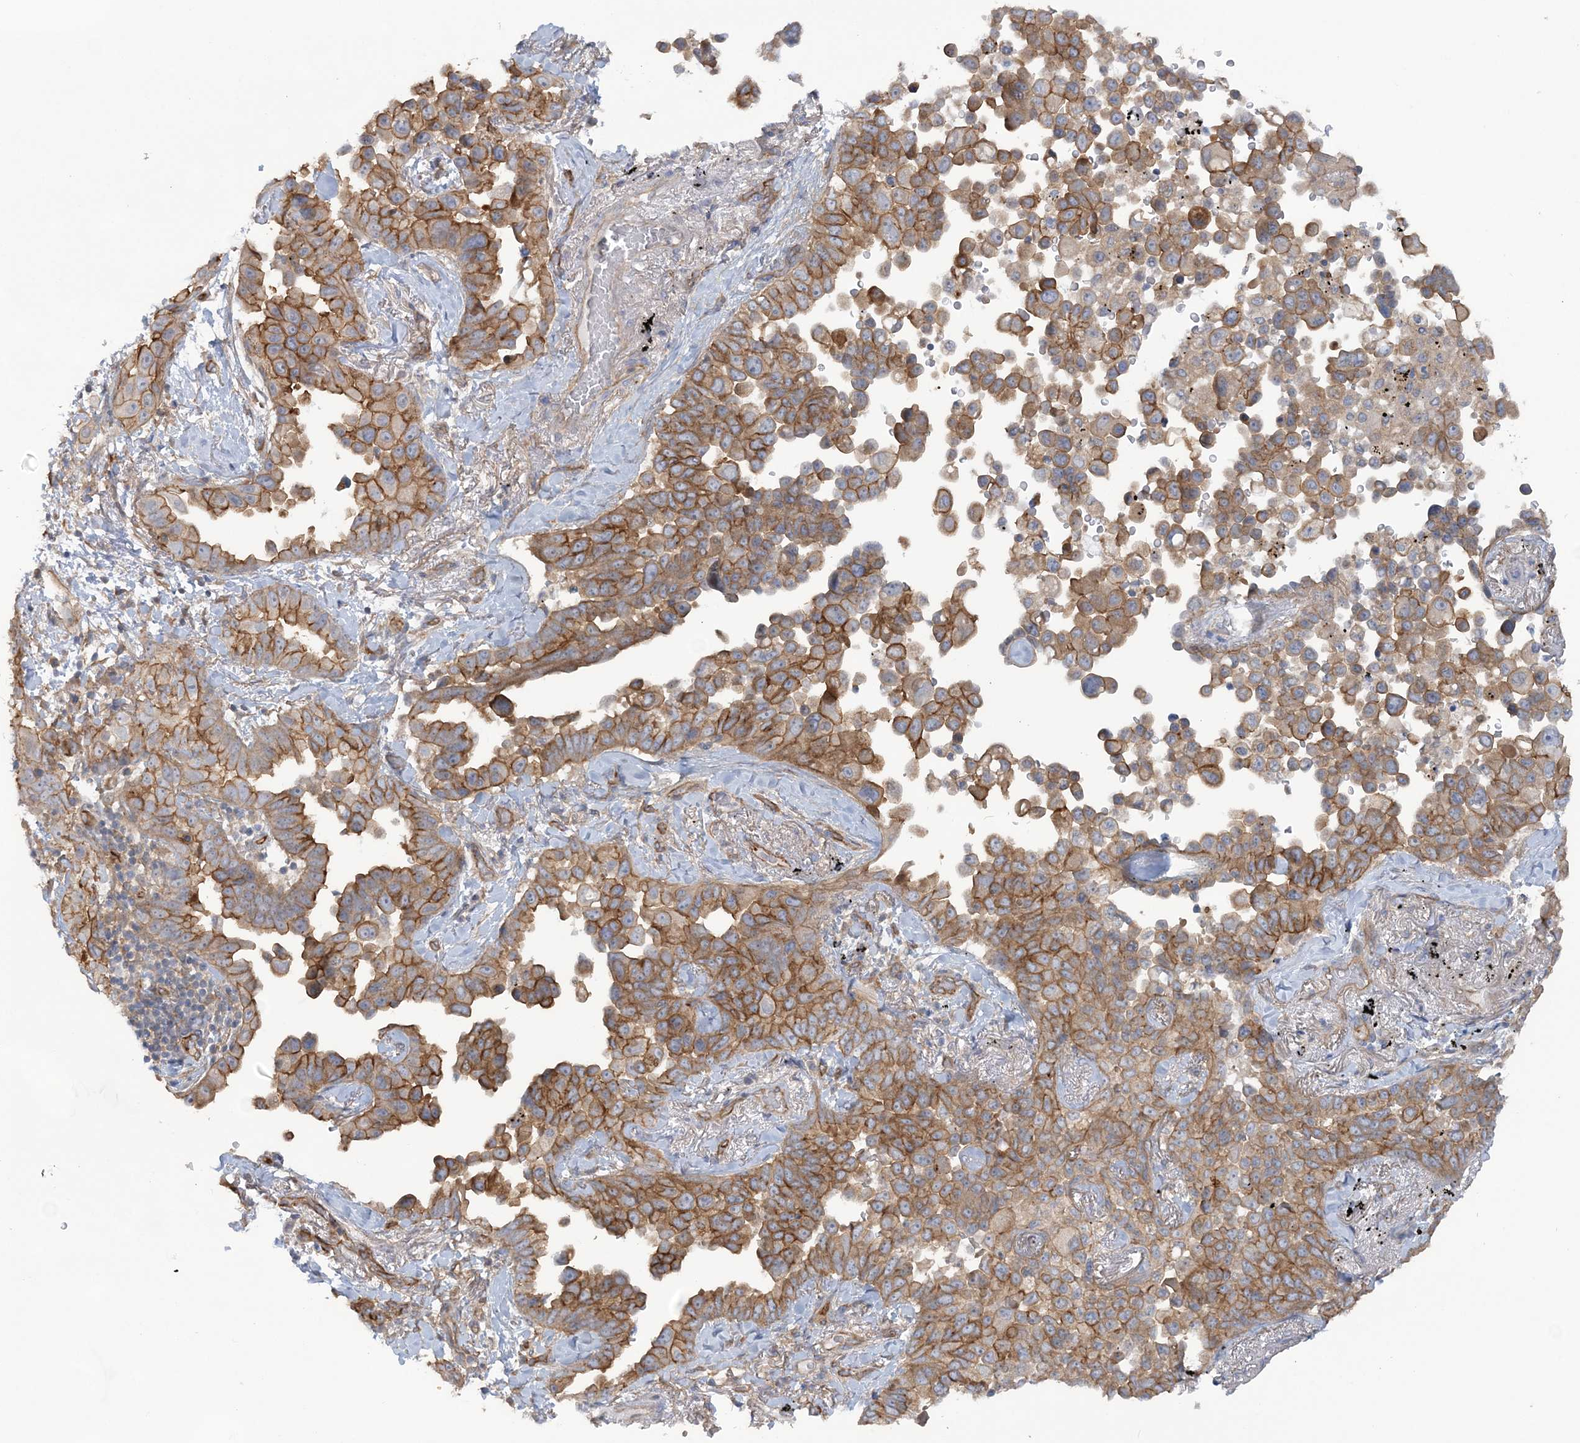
{"staining": {"intensity": "moderate", "quantity": "25%-75%", "location": "cytoplasmic/membranous"}, "tissue": "lung cancer", "cell_type": "Tumor cells", "image_type": "cancer", "snomed": [{"axis": "morphology", "description": "Adenocarcinoma, NOS"}, {"axis": "topography", "description": "Lung"}], "caption": "Protein expression analysis of human adenocarcinoma (lung) reveals moderate cytoplasmic/membranous staining in approximately 25%-75% of tumor cells.", "gene": "RAI14", "patient": {"sex": "female", "age": 67}}